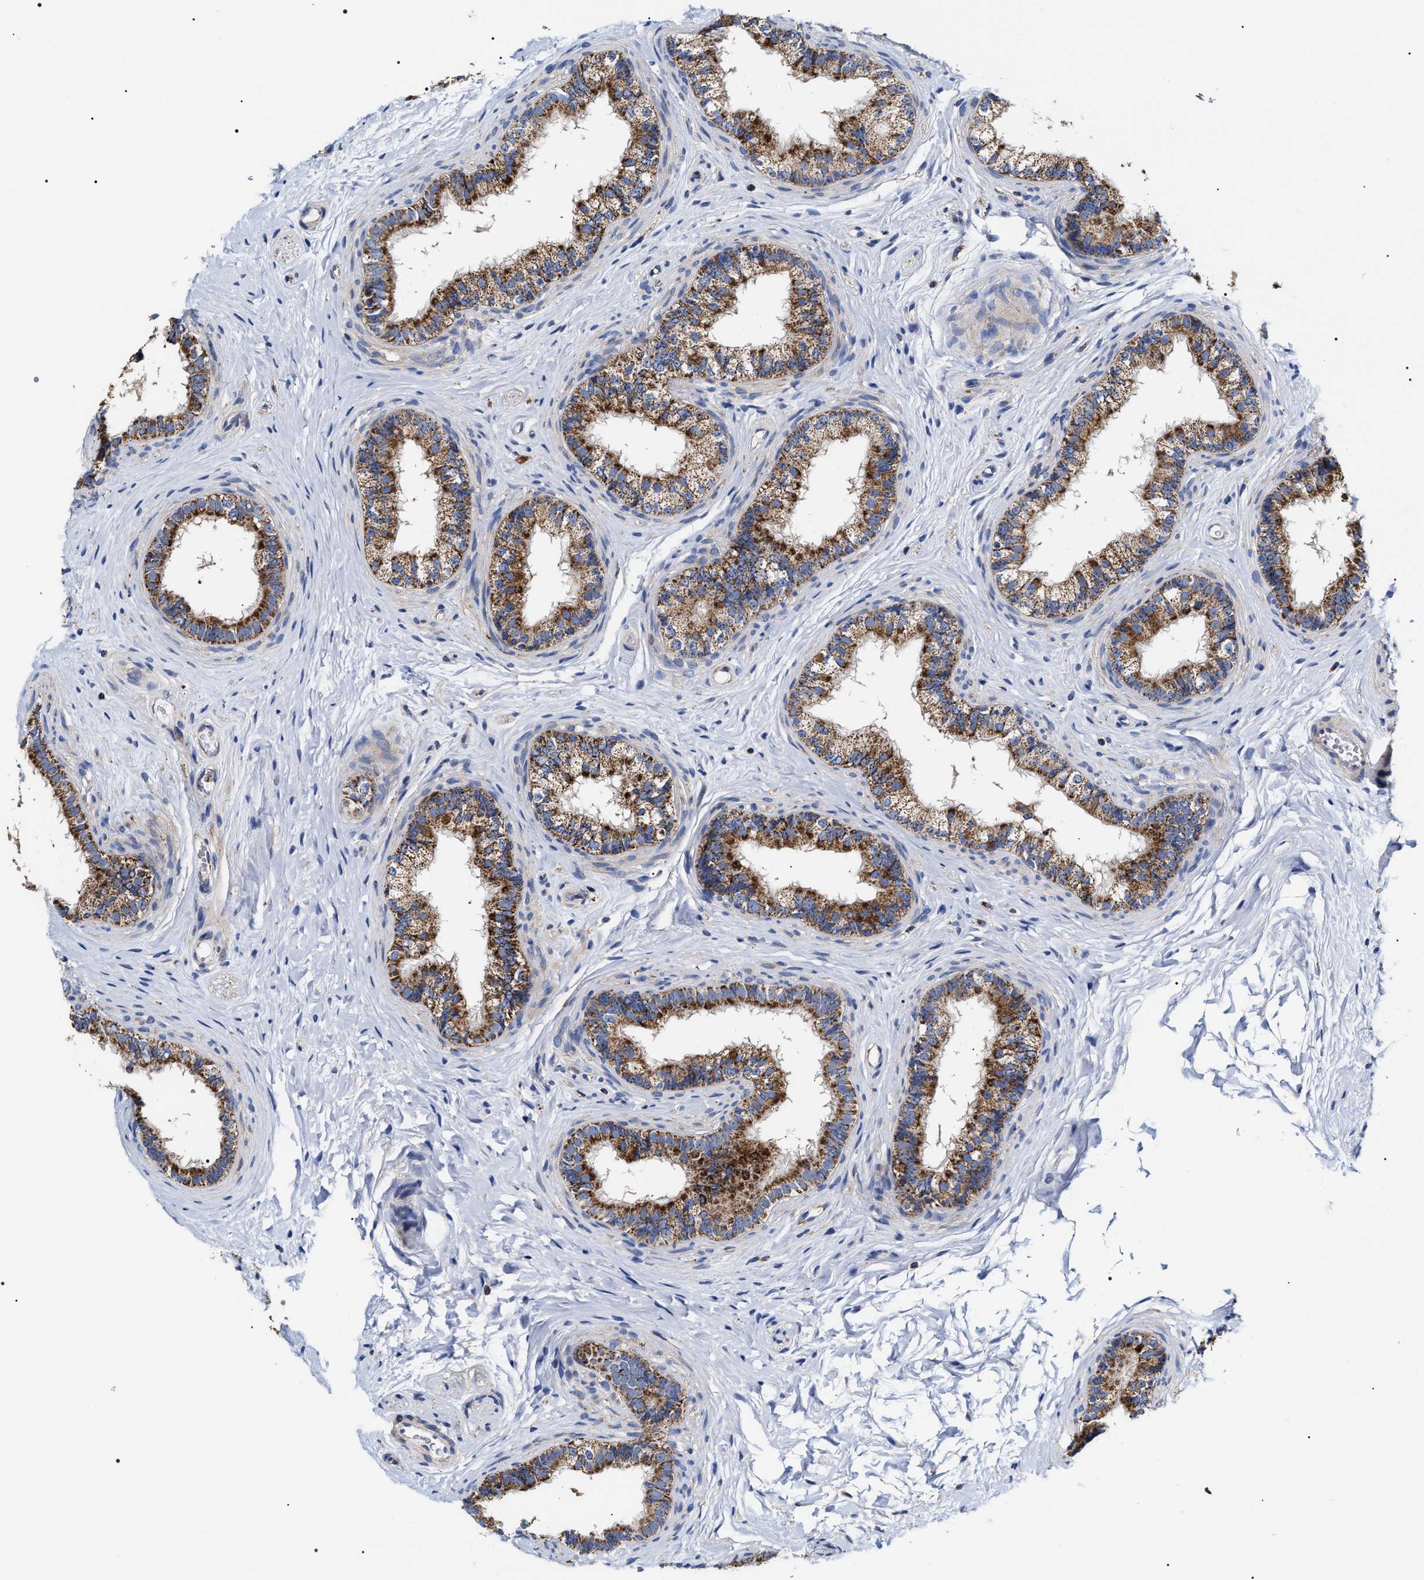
{"staining": {"intensity": "strong", "quantity": "25%-75%", "location": "cytoplasmic/membranous"}, "tissue": "epididymis", "cell_type": "Glandular cells", "image_type": "normal", "snomed": [{"axis": "morphology", "description": "Normal tissue, NOS"}, {"axis": "topography", "description": "Testis"}, {"axis": "topography", "description": "Epididymis"}], "caption": "Immunohistochemistry (IHC) (DAB) staining of unremarkable epididymis shows strong cytoplasmic/membranous protein positivity in approximately 25%-75% of glandular cells. Using DAB (3,3'-diaminobenzidine) (brown) and hematoxylin (blue) stains, captured at high magnification using brightfield microscopy.", "gene": "COG5", "patient": {"sex": "male", "age": 36}}